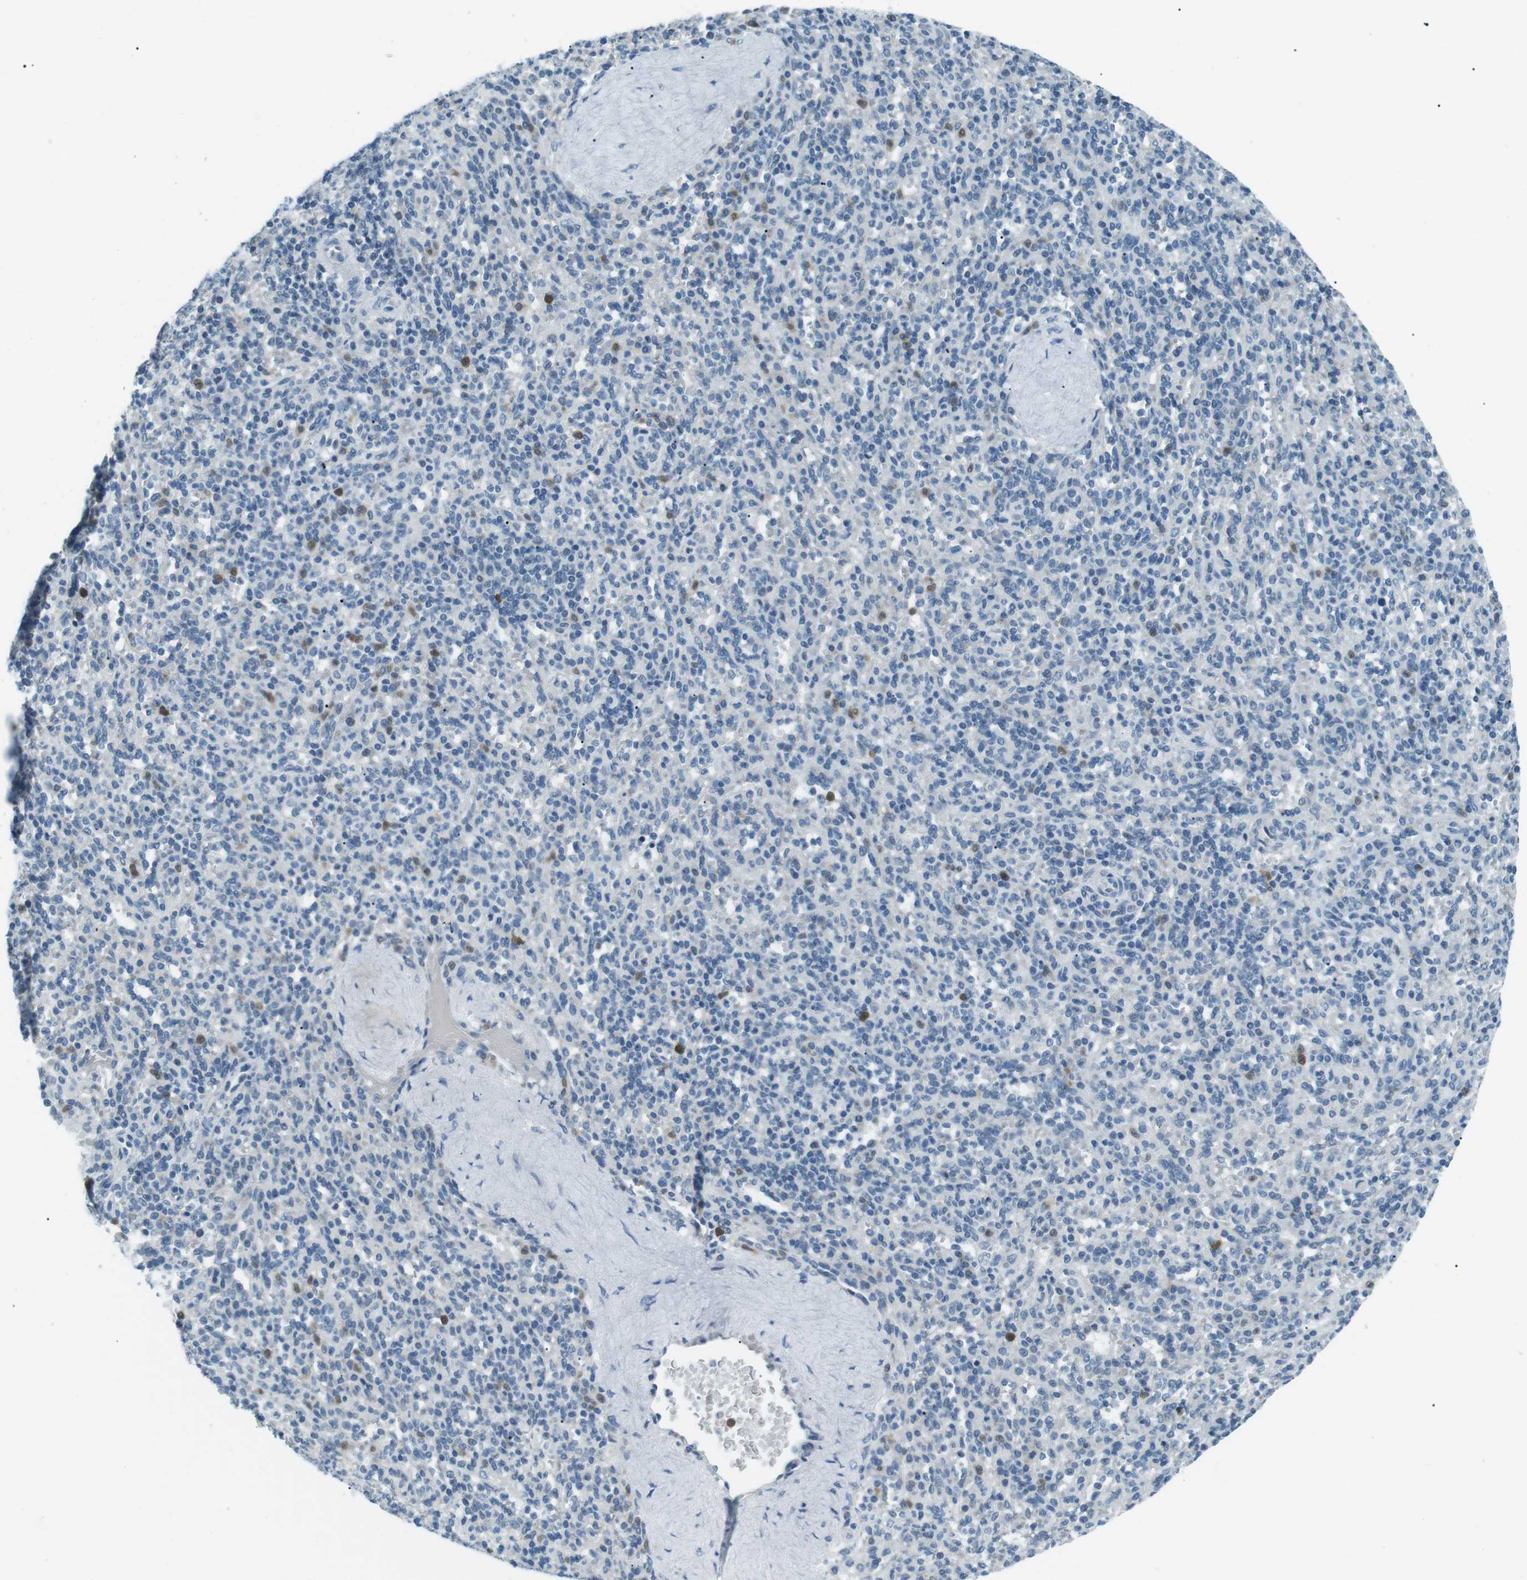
{"staining": {"intensity": "weak", "quantity": "<25%", "location": "cytoplasmic/membranous,nuclear"}, "tissue": "spleen", "cell_type": "Cells in red pulp", "image_type": "normal", "snomed": [{"axis": "morphology", "description": "Normal tissue, NOS"}, {"axis": "topography", "description": "Spleen"}], "caption": "Immunohistochemistry micrograph of benign spleen: human spleen stained with DAB reveals no significant protein positivity in cells in red pulp.", "gene": "ENSG00000289724", "patient": {"sex": "male", "age": 36}}